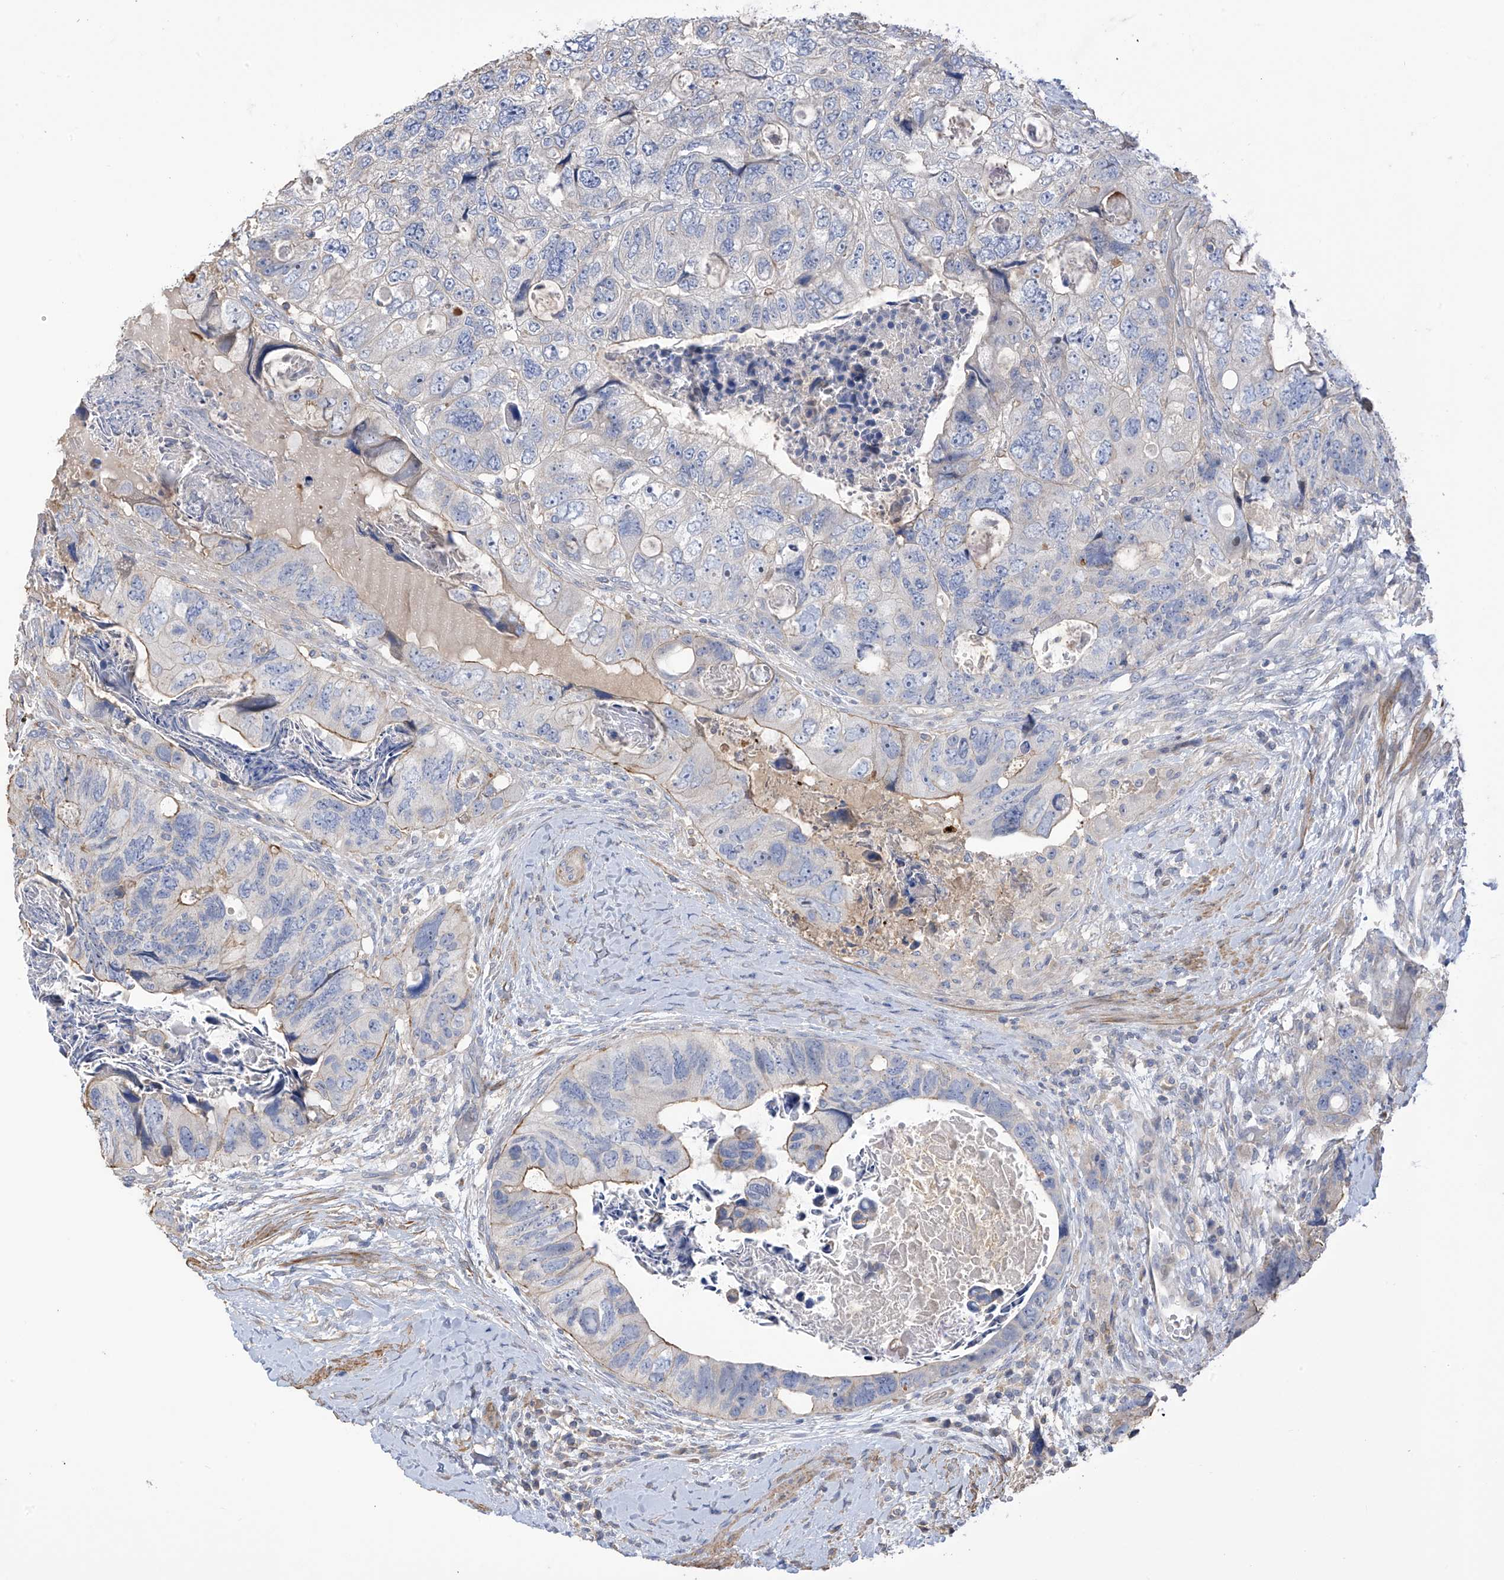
{"staining": {"intensity": "negative", "quantity": "none", "location": "none"}, "tissue": "colorectal cancer", "cell_type": "Tumor cells", "image_type": "cancer", "snomed": [{"axis": "morphology", "description": "Adenocarcinoma, NOS"}, {"axis": "topography", "description": "Rectum"}], "caption": "Histopathology image shows no protein positivity in tumor cells of colorectal adenocarcinoma tissue.", "gene": "SLFN14", "patient": {"sex": "male", "age": 59}}